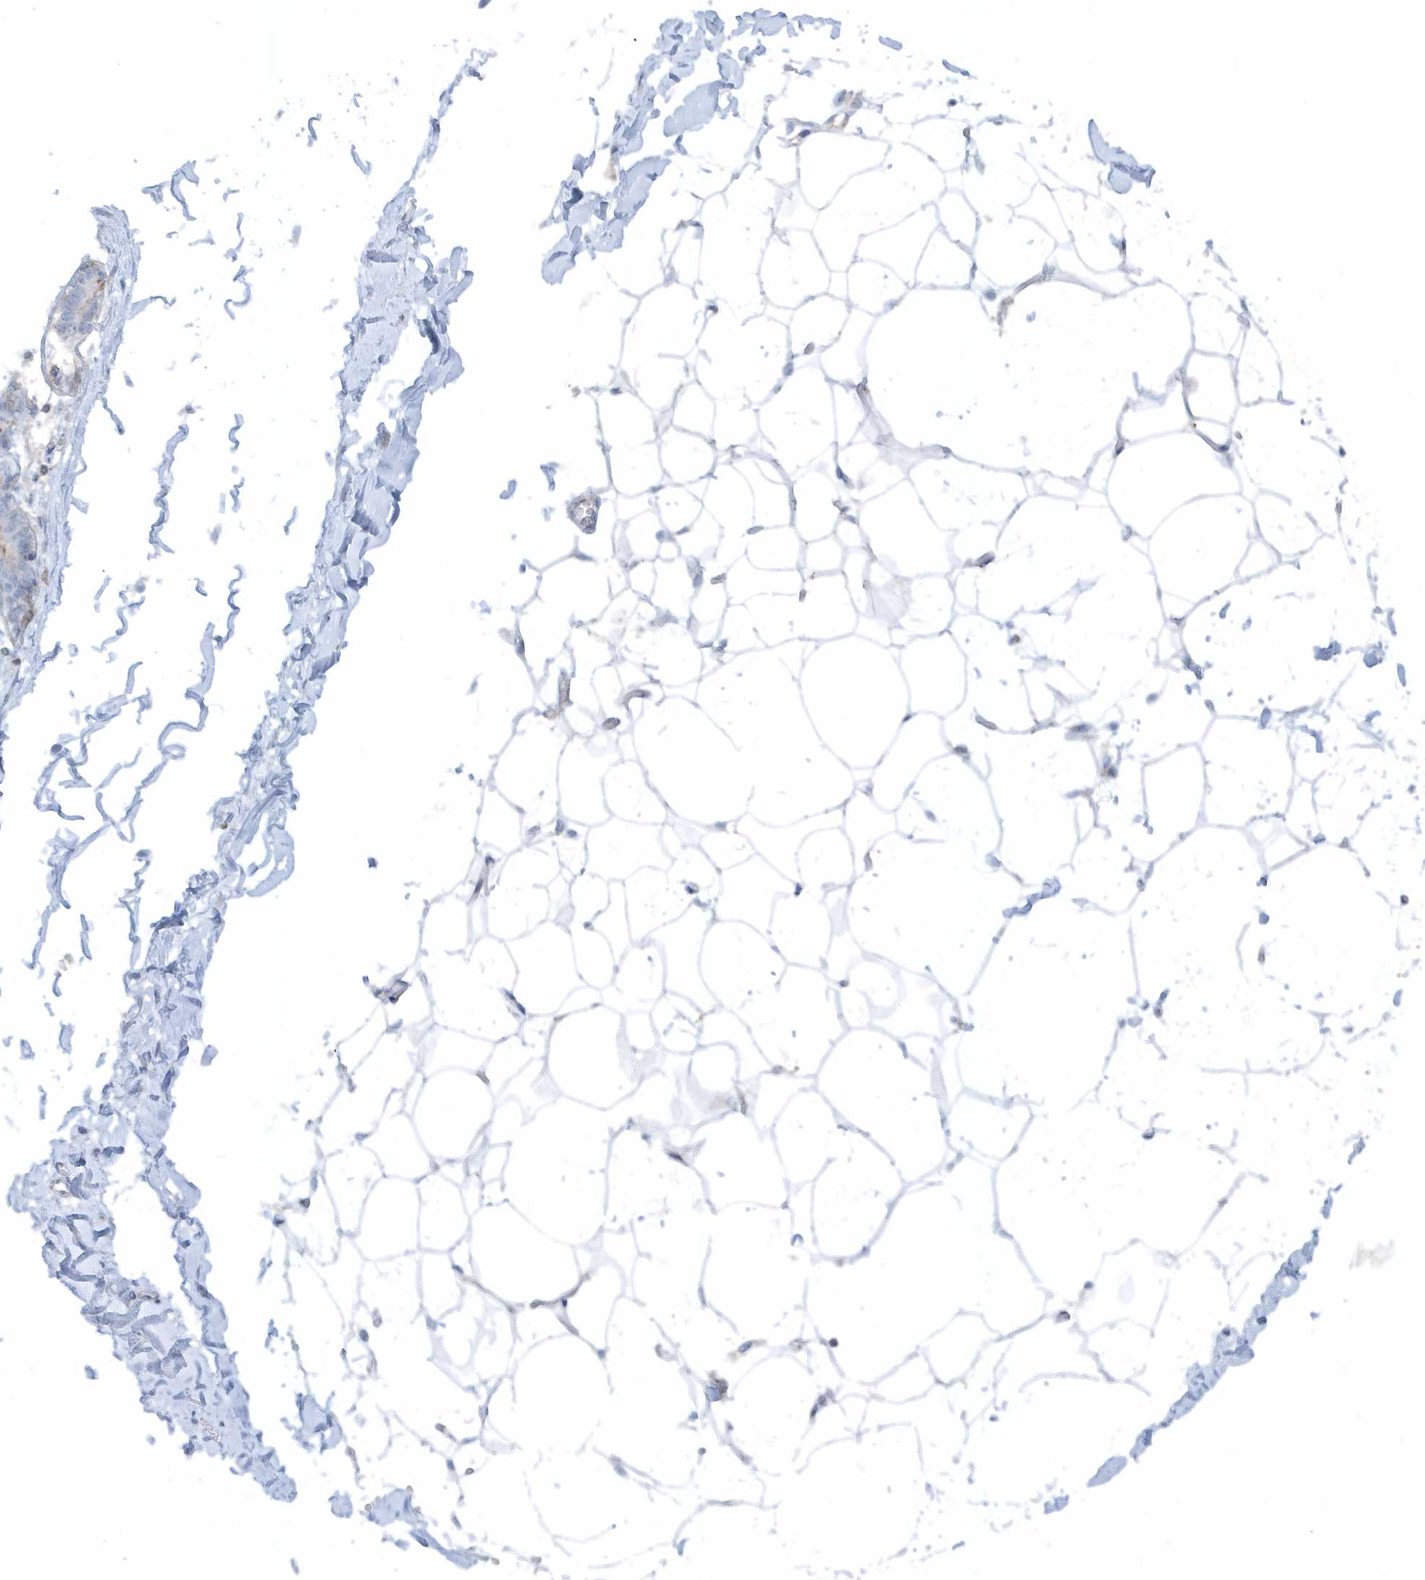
{"staining": {"intensity": "negative", "quantity": "none", "location": "none"}, "tissue": "breast", "cell_type": "Adipocytes", "image_type": "normal", "snomed": [{"axis": "morphology", "description": "Normal tissue, NOS"}, {"axis": "topography", "description": "Breast"}], "caption": "High power microscopy image of an immunohistochemistry (IHC) micrograph of benign breast, revealing no significant staining in adipocytes.", "gene": "CACNB2", "patient": {"sex": "female", "age": 27}}